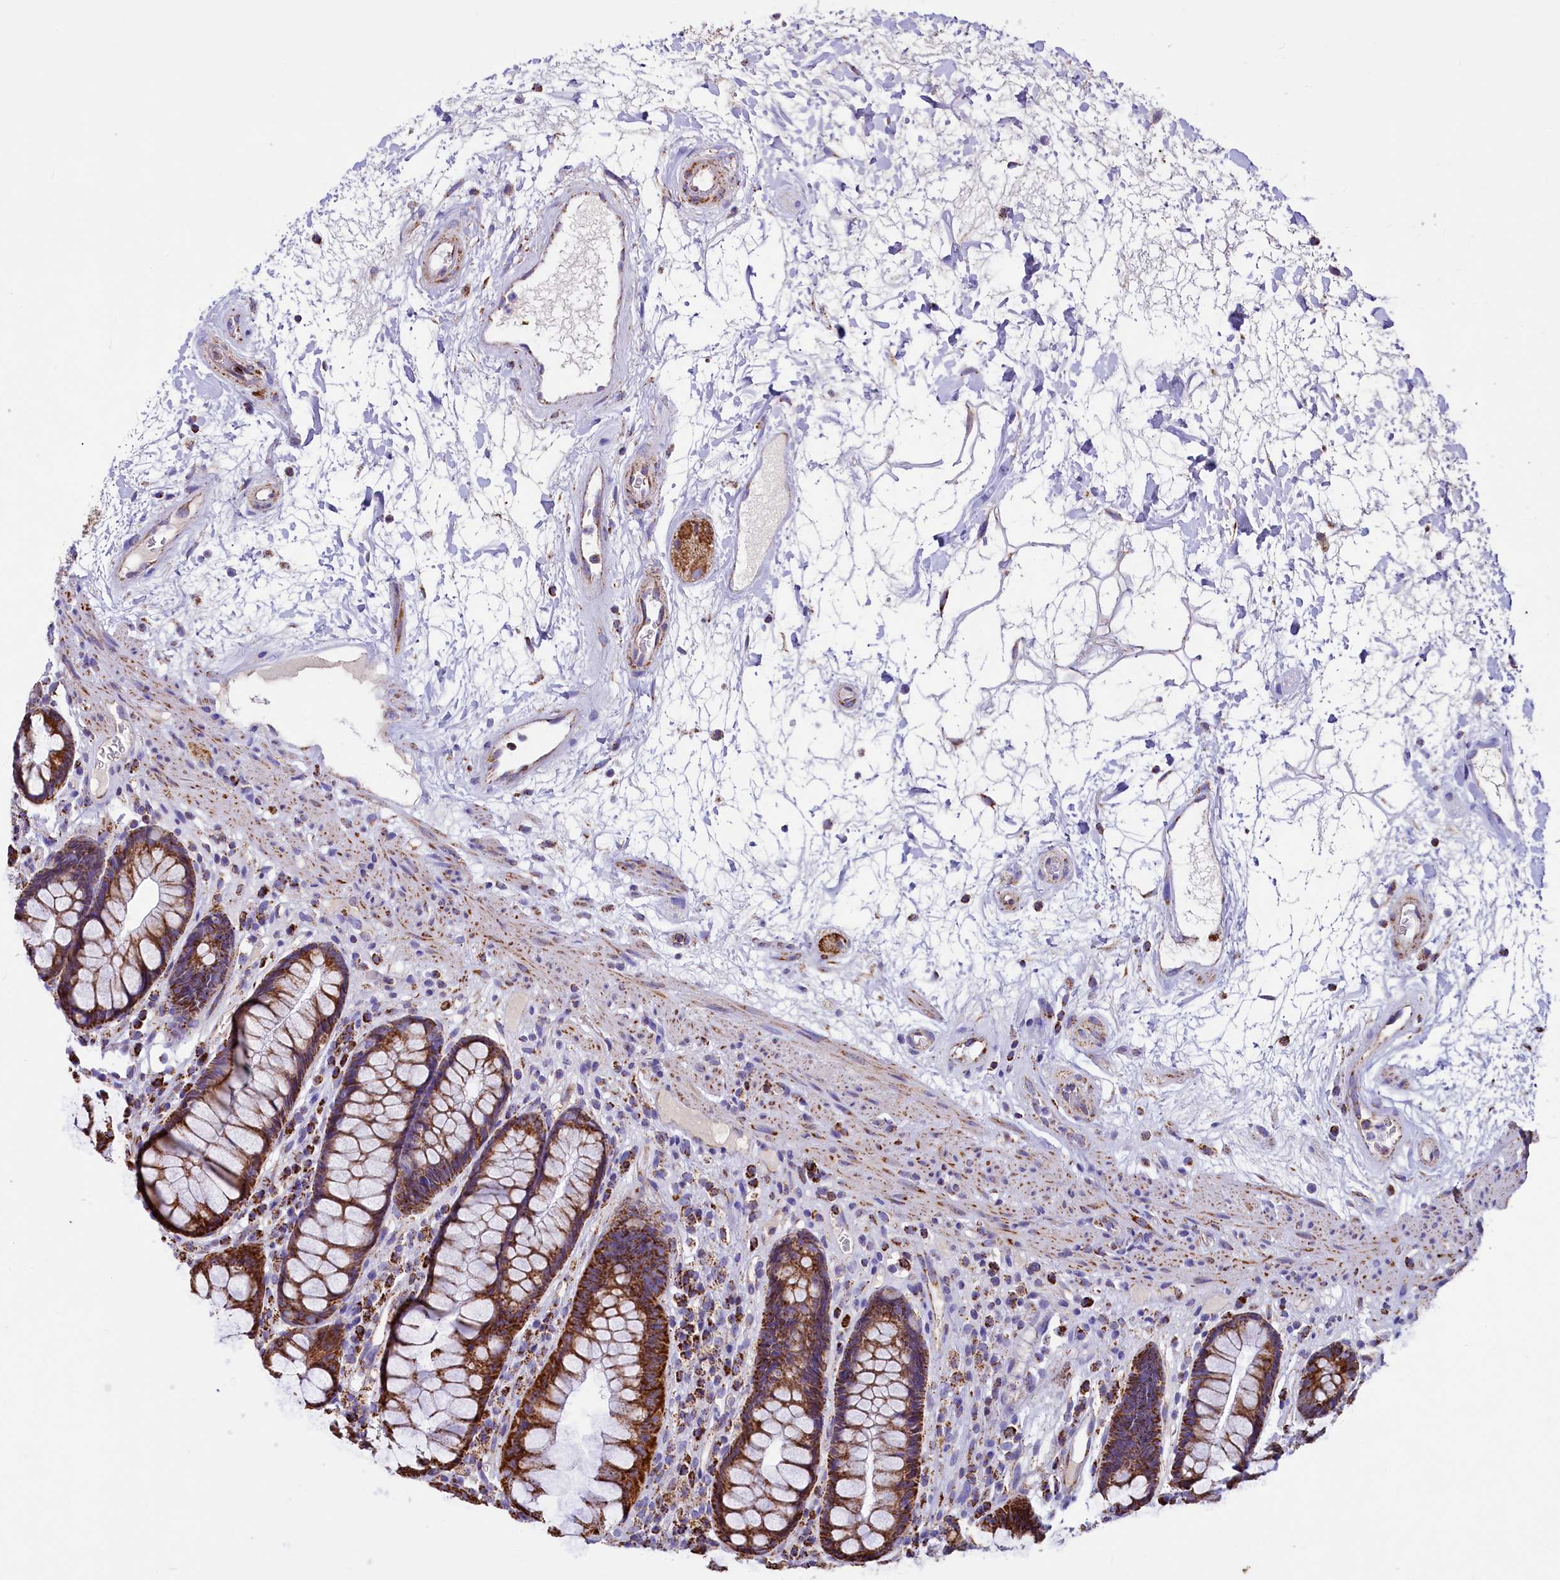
{"staining": {"intensity": "strong", "quantity": ">75%", "location": "cytoplasmic/membranous"}, "tissue": "rectum", "cell_type": "Glandular cells", "image_type": "normal", "snomed": [{"axis": "morphology", "description": "Normal tissue, NOS"}, {"axis": "topography", "description": "Rectum"}], "caption": "Unremarkable rectum exhibits strong cytoplasmic/membranous staining in approximately >75% of glandular cells, visualized by immunohistochemistry.", "gene": "IDH3A", "patient": {"sex": "male", "age": 64}}